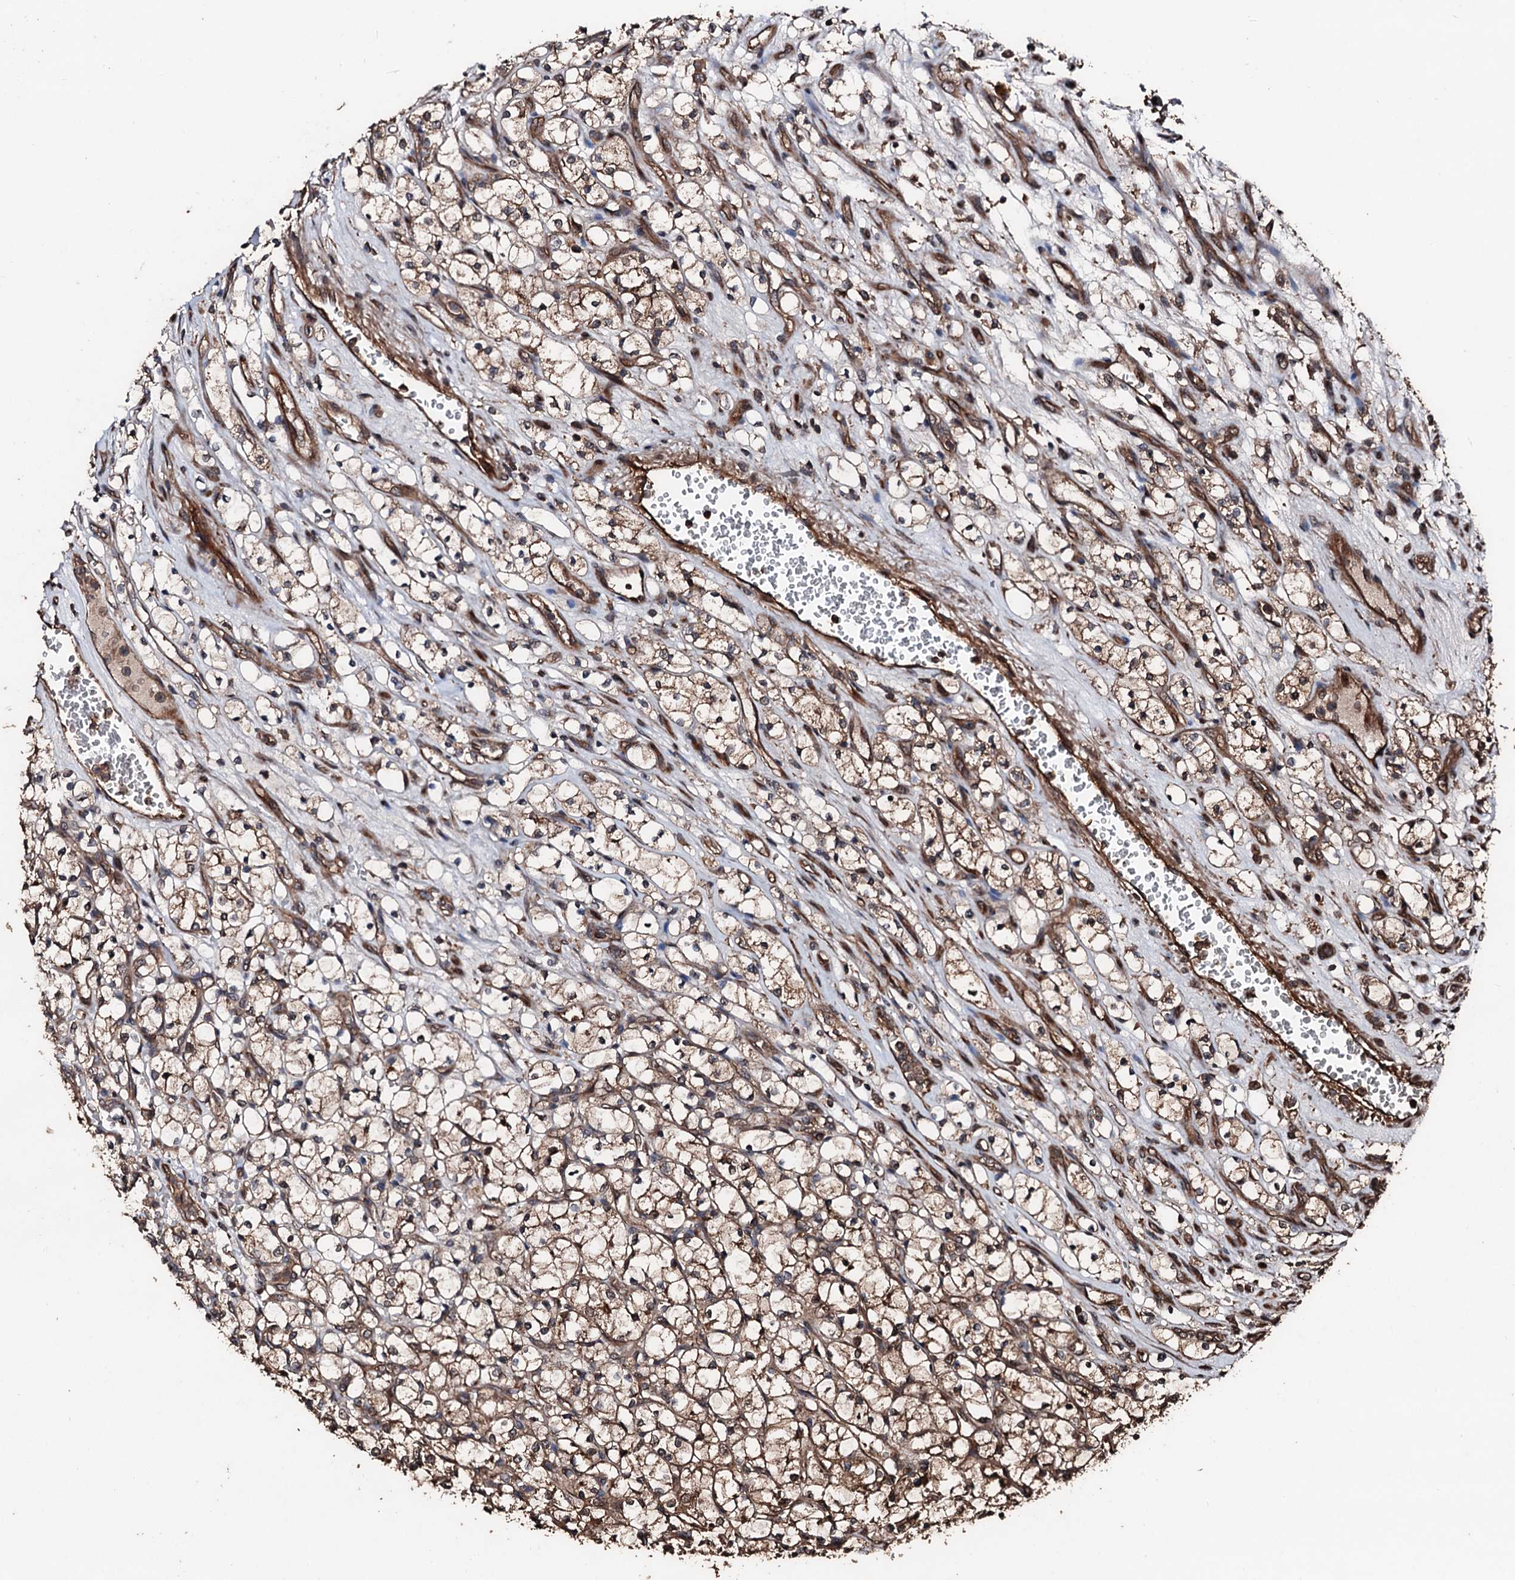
{"staining": {"intensity": "moderate", "quantity": ">75%", "location": "cytoplasmic/membranous"}, "tissue": "renal cancer", "cell_type": "Tumor cells", "image_type": "cancer", "snomed": [{"axis": "morphology", "description": "Adenocarcinoma, NOS"}, {"axis": "topography", "description": "Kidney"}], "caption": "Immunohistochemical staining of human renal cancer (adenocarcinoma) exhibits medium levels of moderate cytoplasmic/membranous protein expression in approximately >75% of tumor cells.", "gene": "KIF18A", "patient": {"sex": "female", "age": 69}}